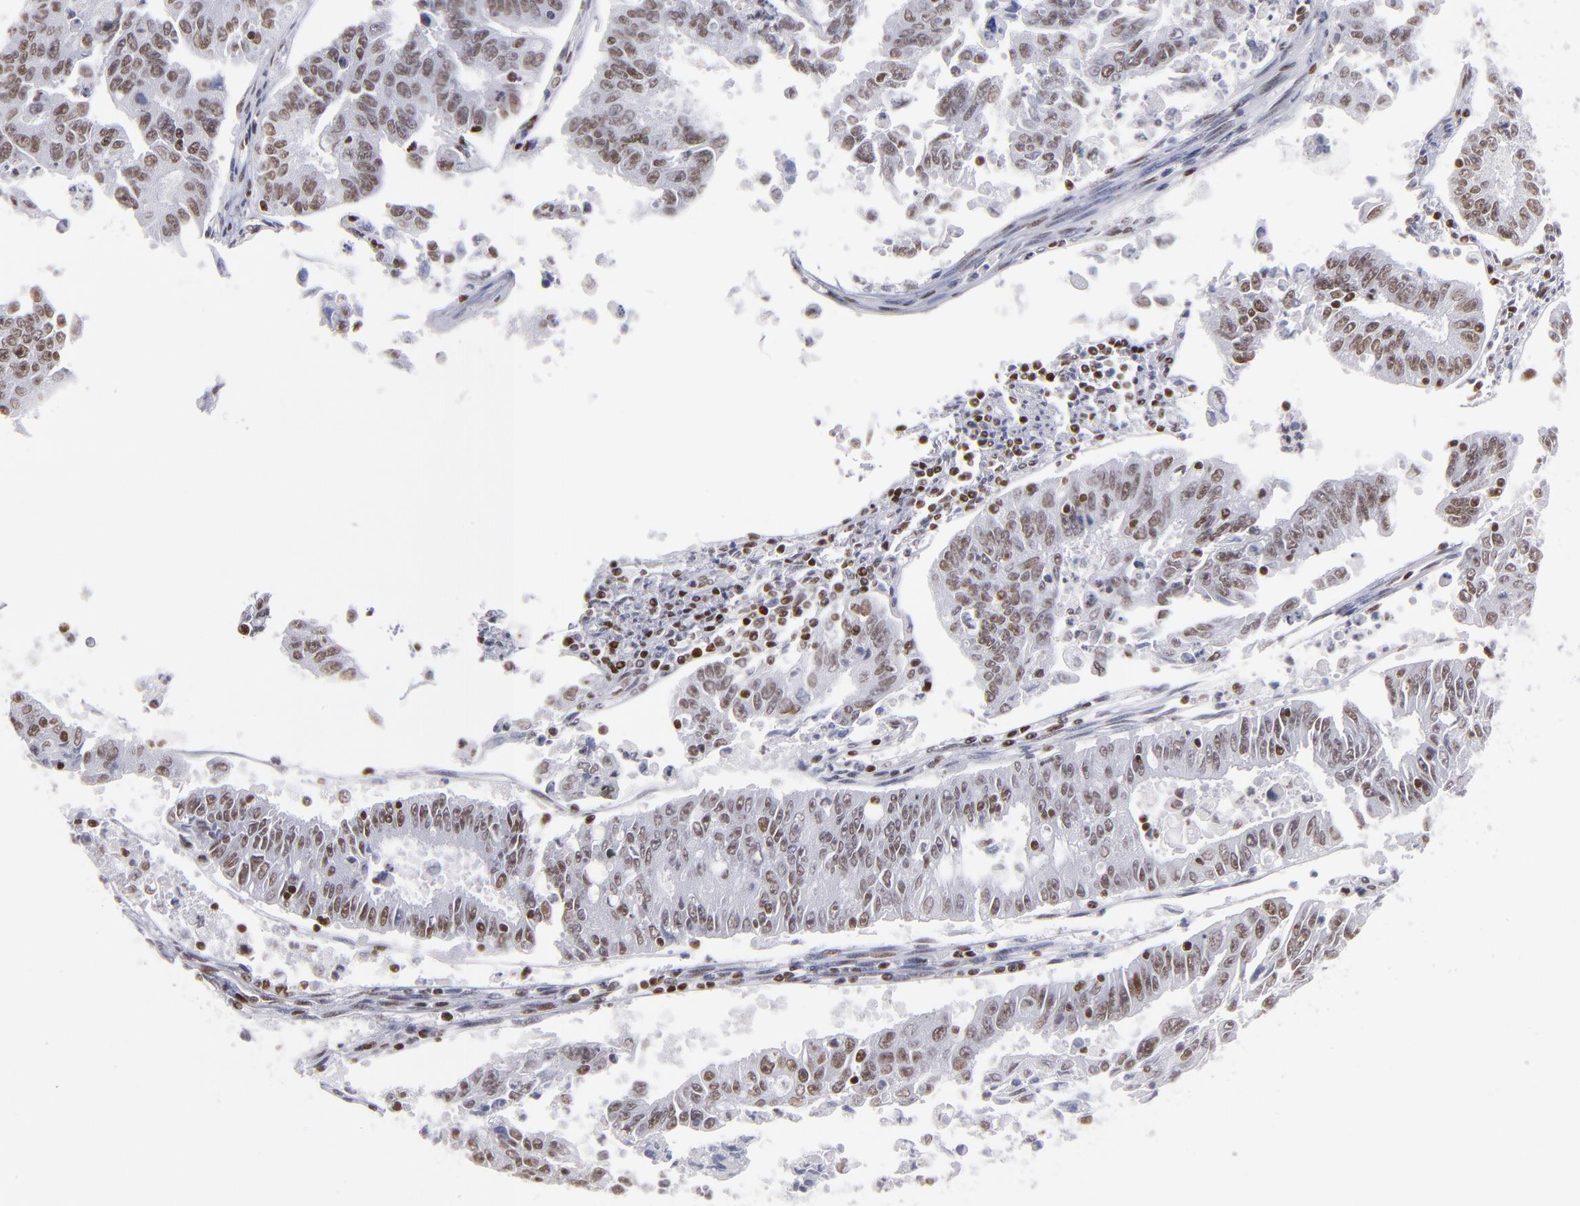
{"staining": {"intensity": "moderate", "quantity": ">75%", "location": "nuclear"}, "tissue": "endometrial cancer", "cell_type": "Tumor cells", "image_type": "cancer", "snomed": [{"axis": "morphology", "description": "Adenocarcinoma, NOS"}, {"axis": "topography", "description": "Endometrium"}], "caption": "Endometrial cancer (adenocarcinoma) stained for a protein (brown) reveals moderate nuclear positive positivity in approximately >75% of tumor cells.", "gene": "TERF2", "patient": {"sex": "female", "age": 42}}